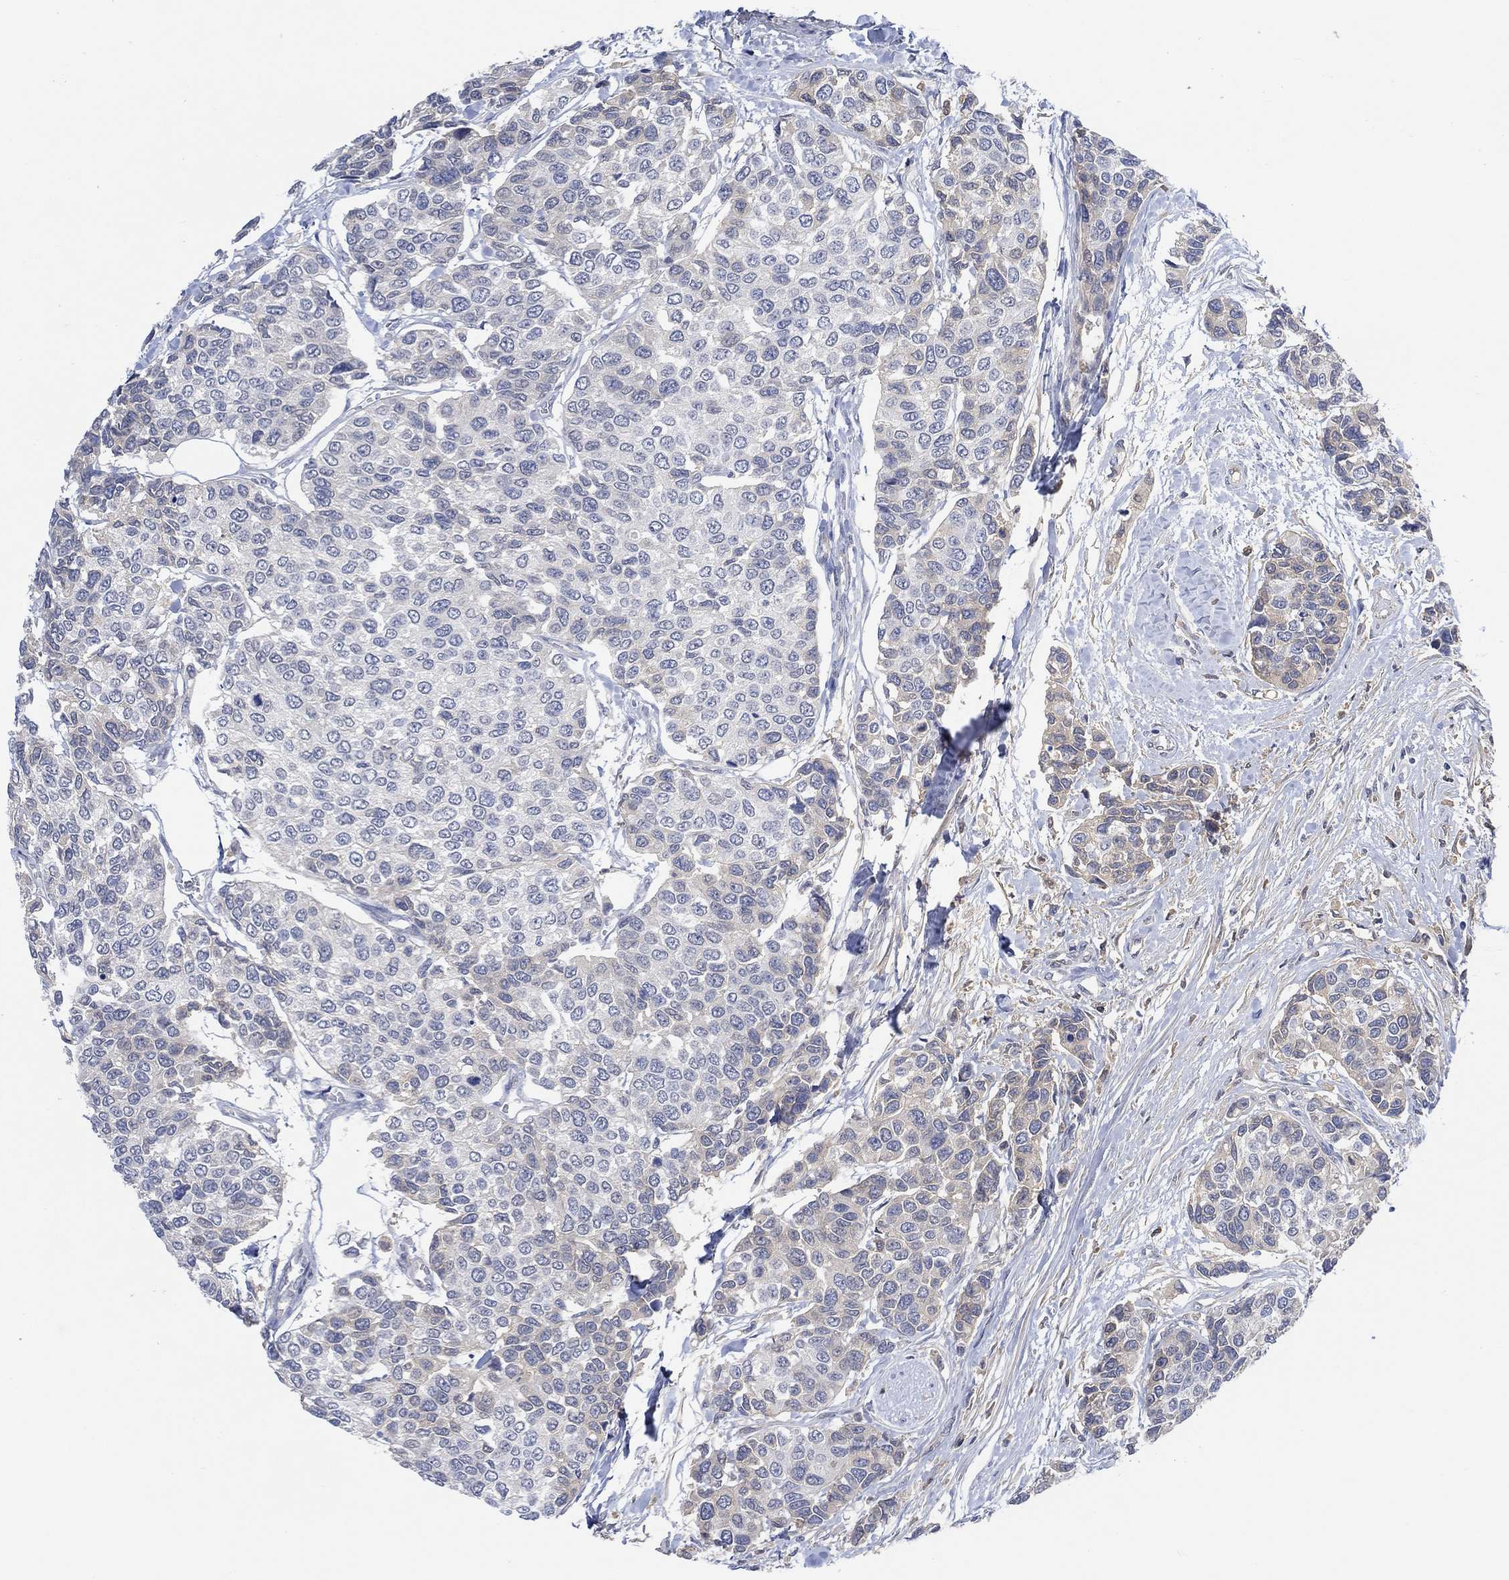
{"staining": {"intensity": "weak", "quantity": "<25%", "location": "cytoplasmic/membranous"}, "tissue": "urothelial cancer", "cell_type": "Tumor cells", "image_type": "cancer", "snomed": [{"axis": "morphology", "description": "Urothelial carcinoma, High grade"}, {"axis": "topography", "description": "Urinary bladder"}], "caption": "Urothelial carcinoma (high-grade) stained for a protein using IHC demonstrates no positivity tumor cells.", "gene": "MSTN", "patient": {"sex": "male", "age": 77}}